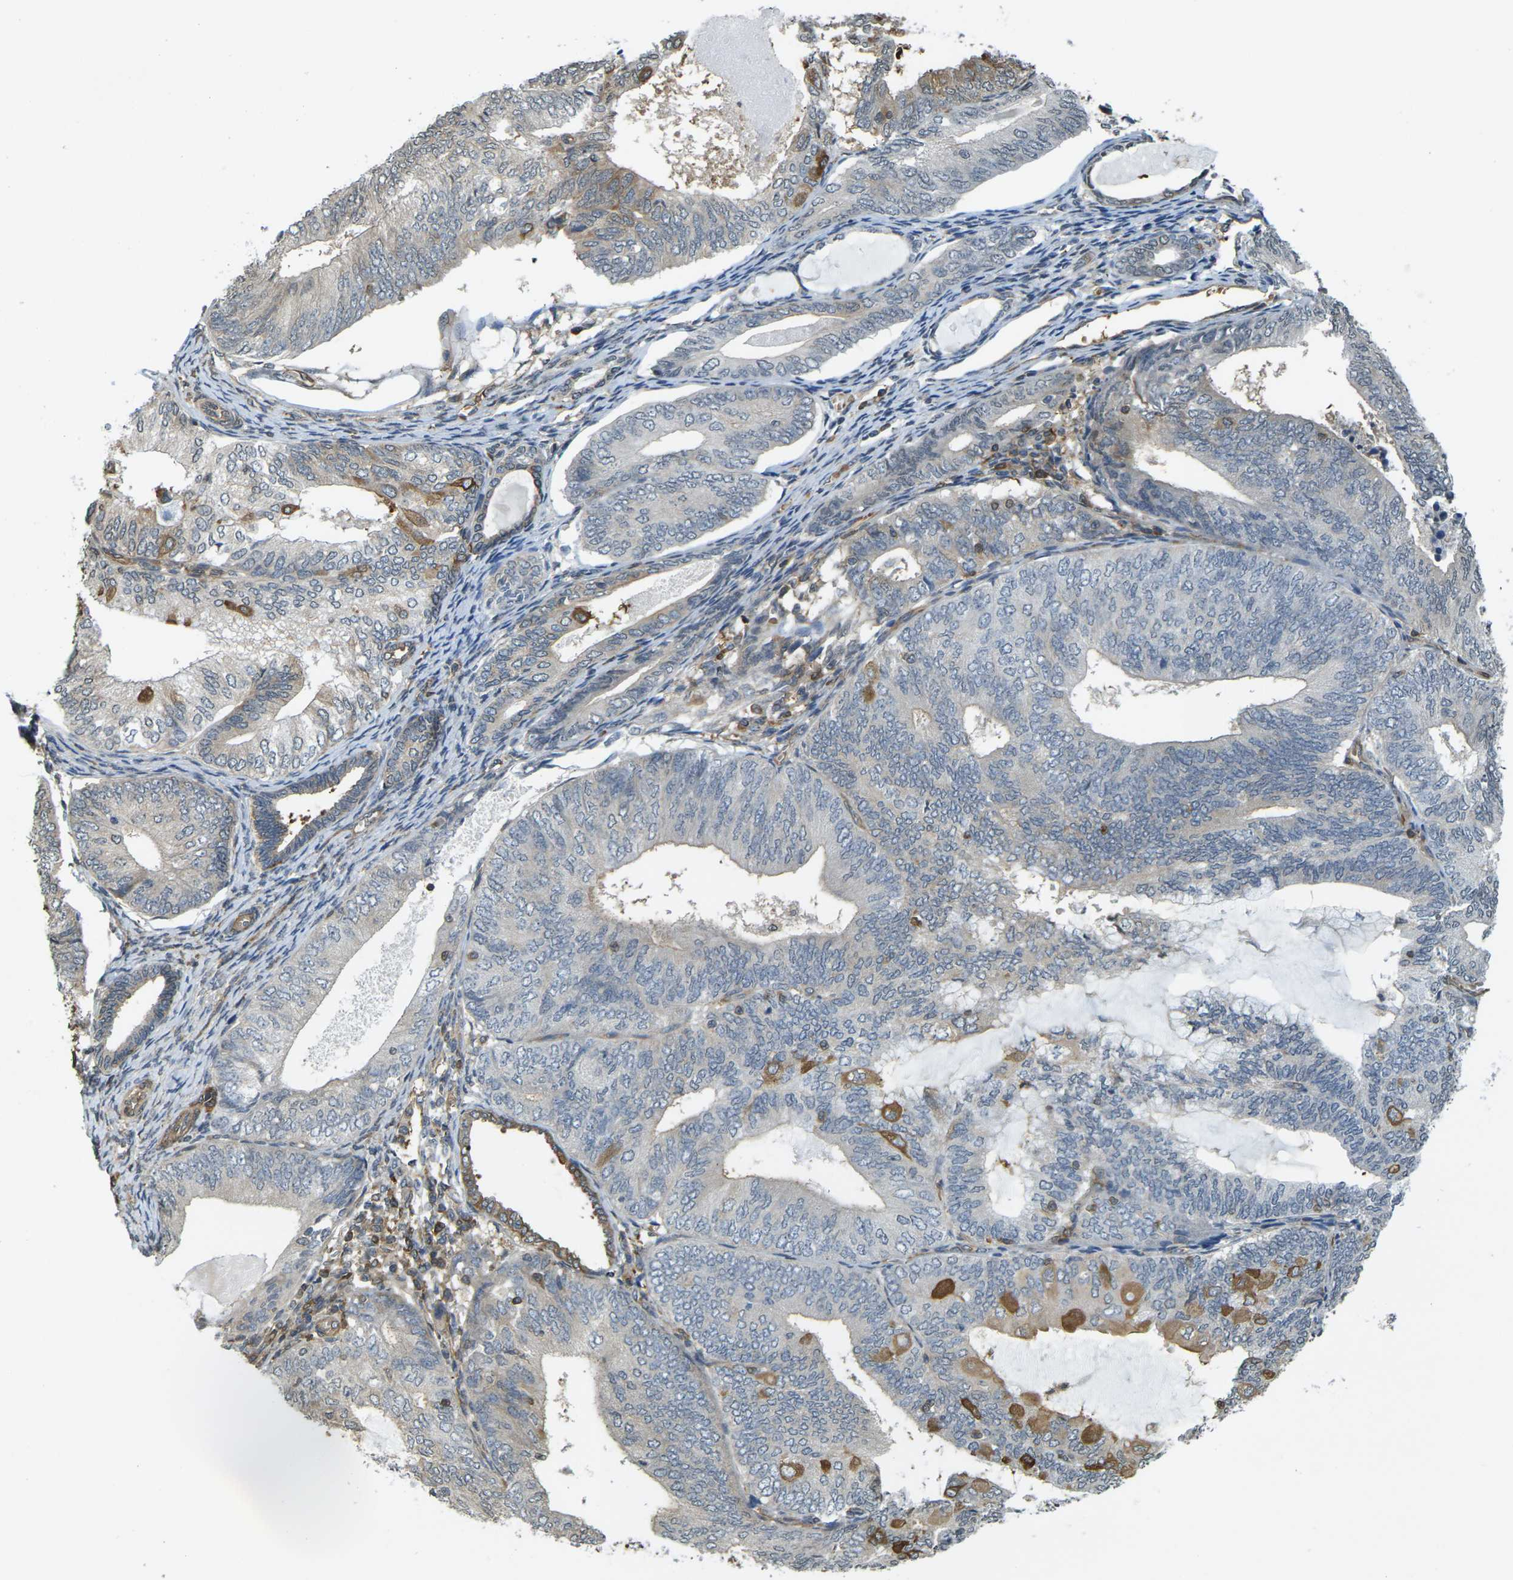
{"staining": {"intensity": "moderate", "quantity": "<25%", "location": "cytoplasmic/membranous"}, "tissue": "endometrial cancer", "cell_type": "Tumor cells", "image_type": "cancer", "snomed": [{"axis": "morphology", "description": "Adenocarcinoma, NOS"}, {"axis": "topography", "description": "Endometrium"}], "caption": "A photomicrograph of human endometrial adenocarcinoma stained for a protein demonstrates moderate cytoplasmic/membranous brown staining in tumor cells.", "gene": "CAST", "patient": {"sex": "female", "age": 81}}